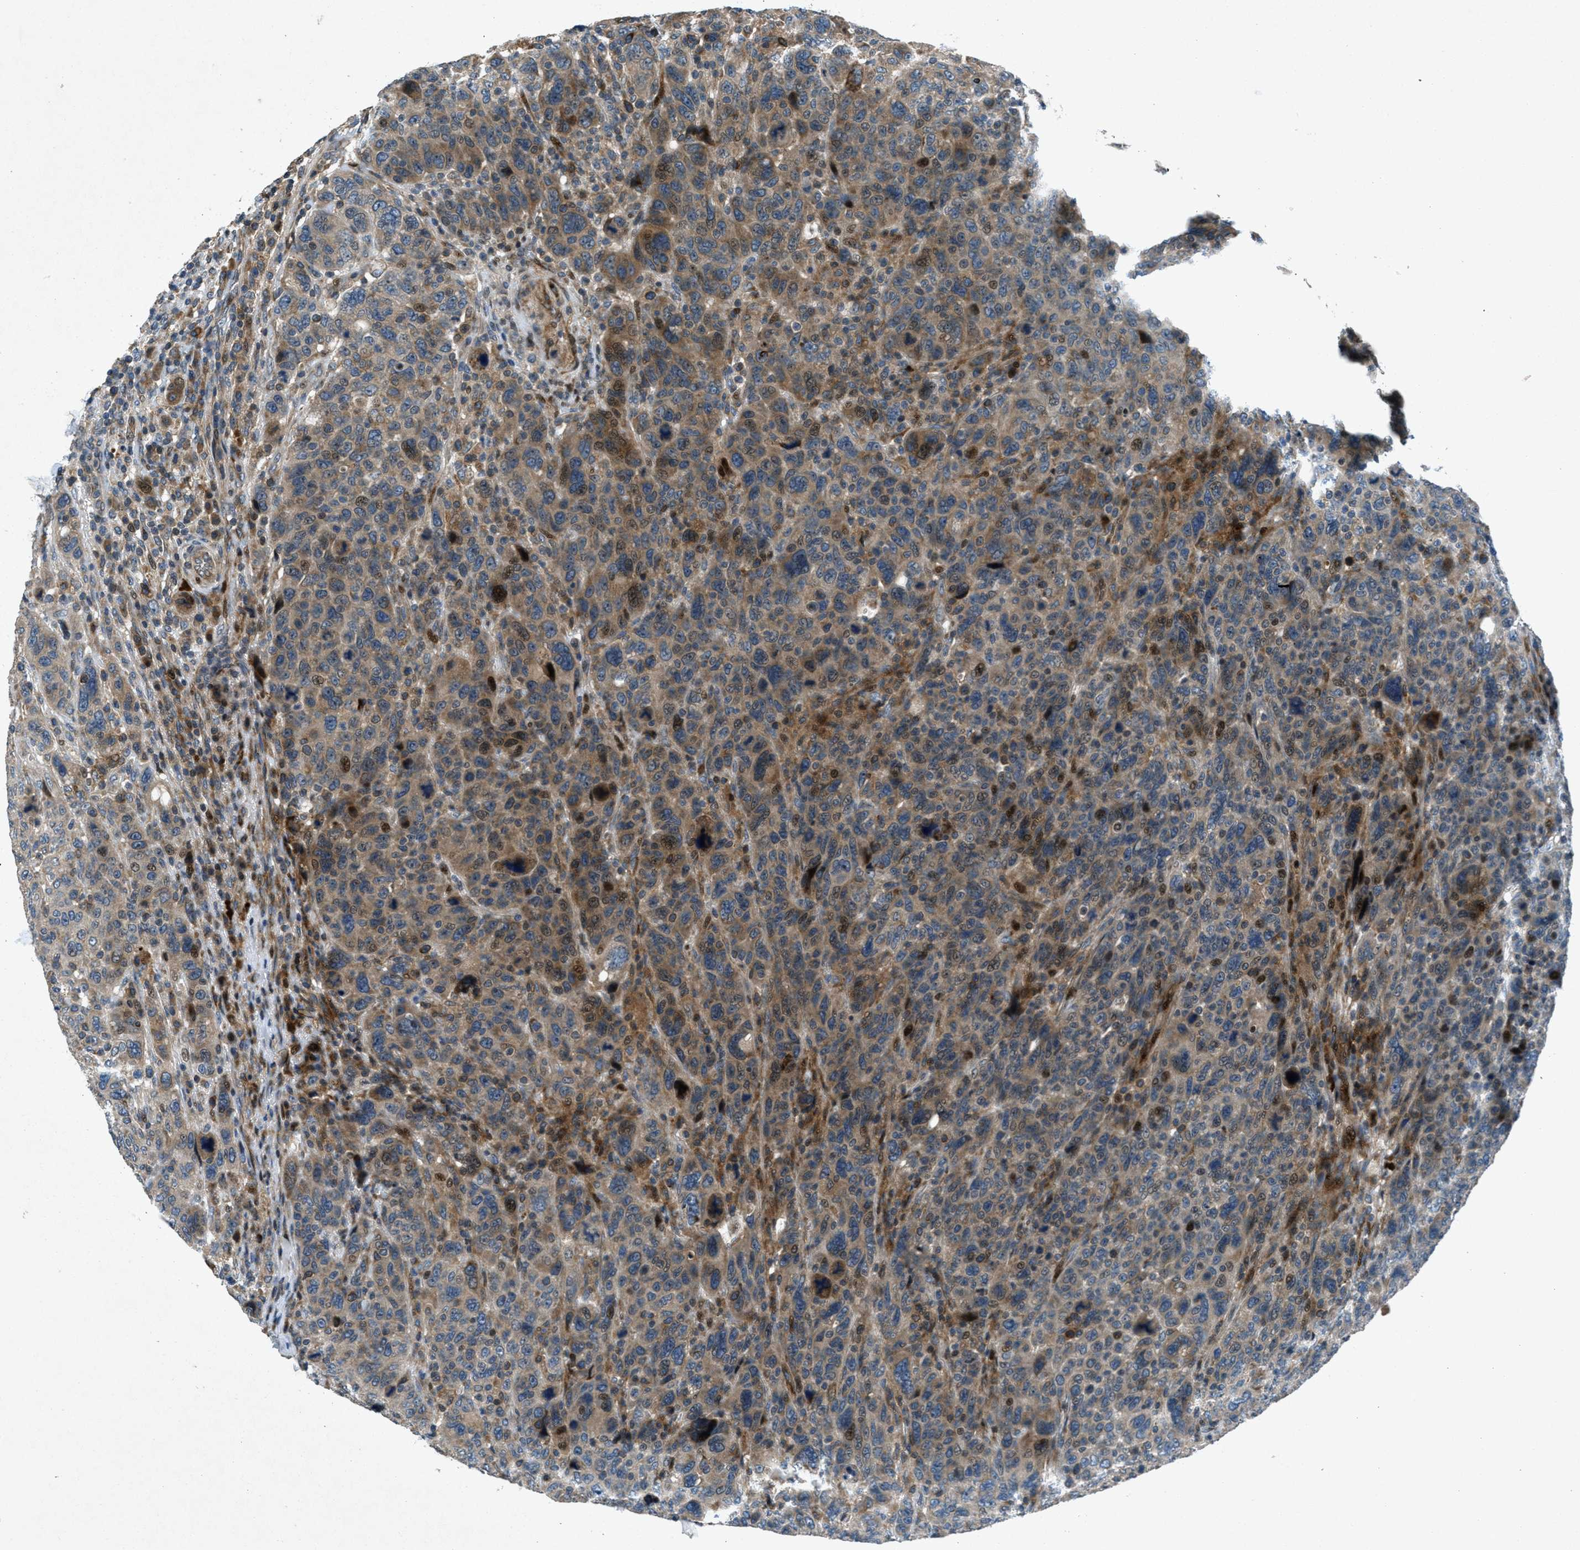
{"staining": {"intensity": "moderate", "quantity": ">75%", "location": "cytoplasmic/membranous,nuclear"}, "tissue": "breast cancer", "cell_type": "Tumor cells", "image_type": "cancer", "snomed": [{"axis": "morphology", "description": "Duct carcinoma"}, {"axis": "topography", "description": "Breast"}], "caption": "Immunohistochemical staining of breast infiltrating ductal carcinoma exhibits medium levels of moderate cytoplasmic/membranous and nuclear staining in about >75% of tumor cells.", "gene": "CLEC2D", "patient": {"sex": "female", "age": 37}}